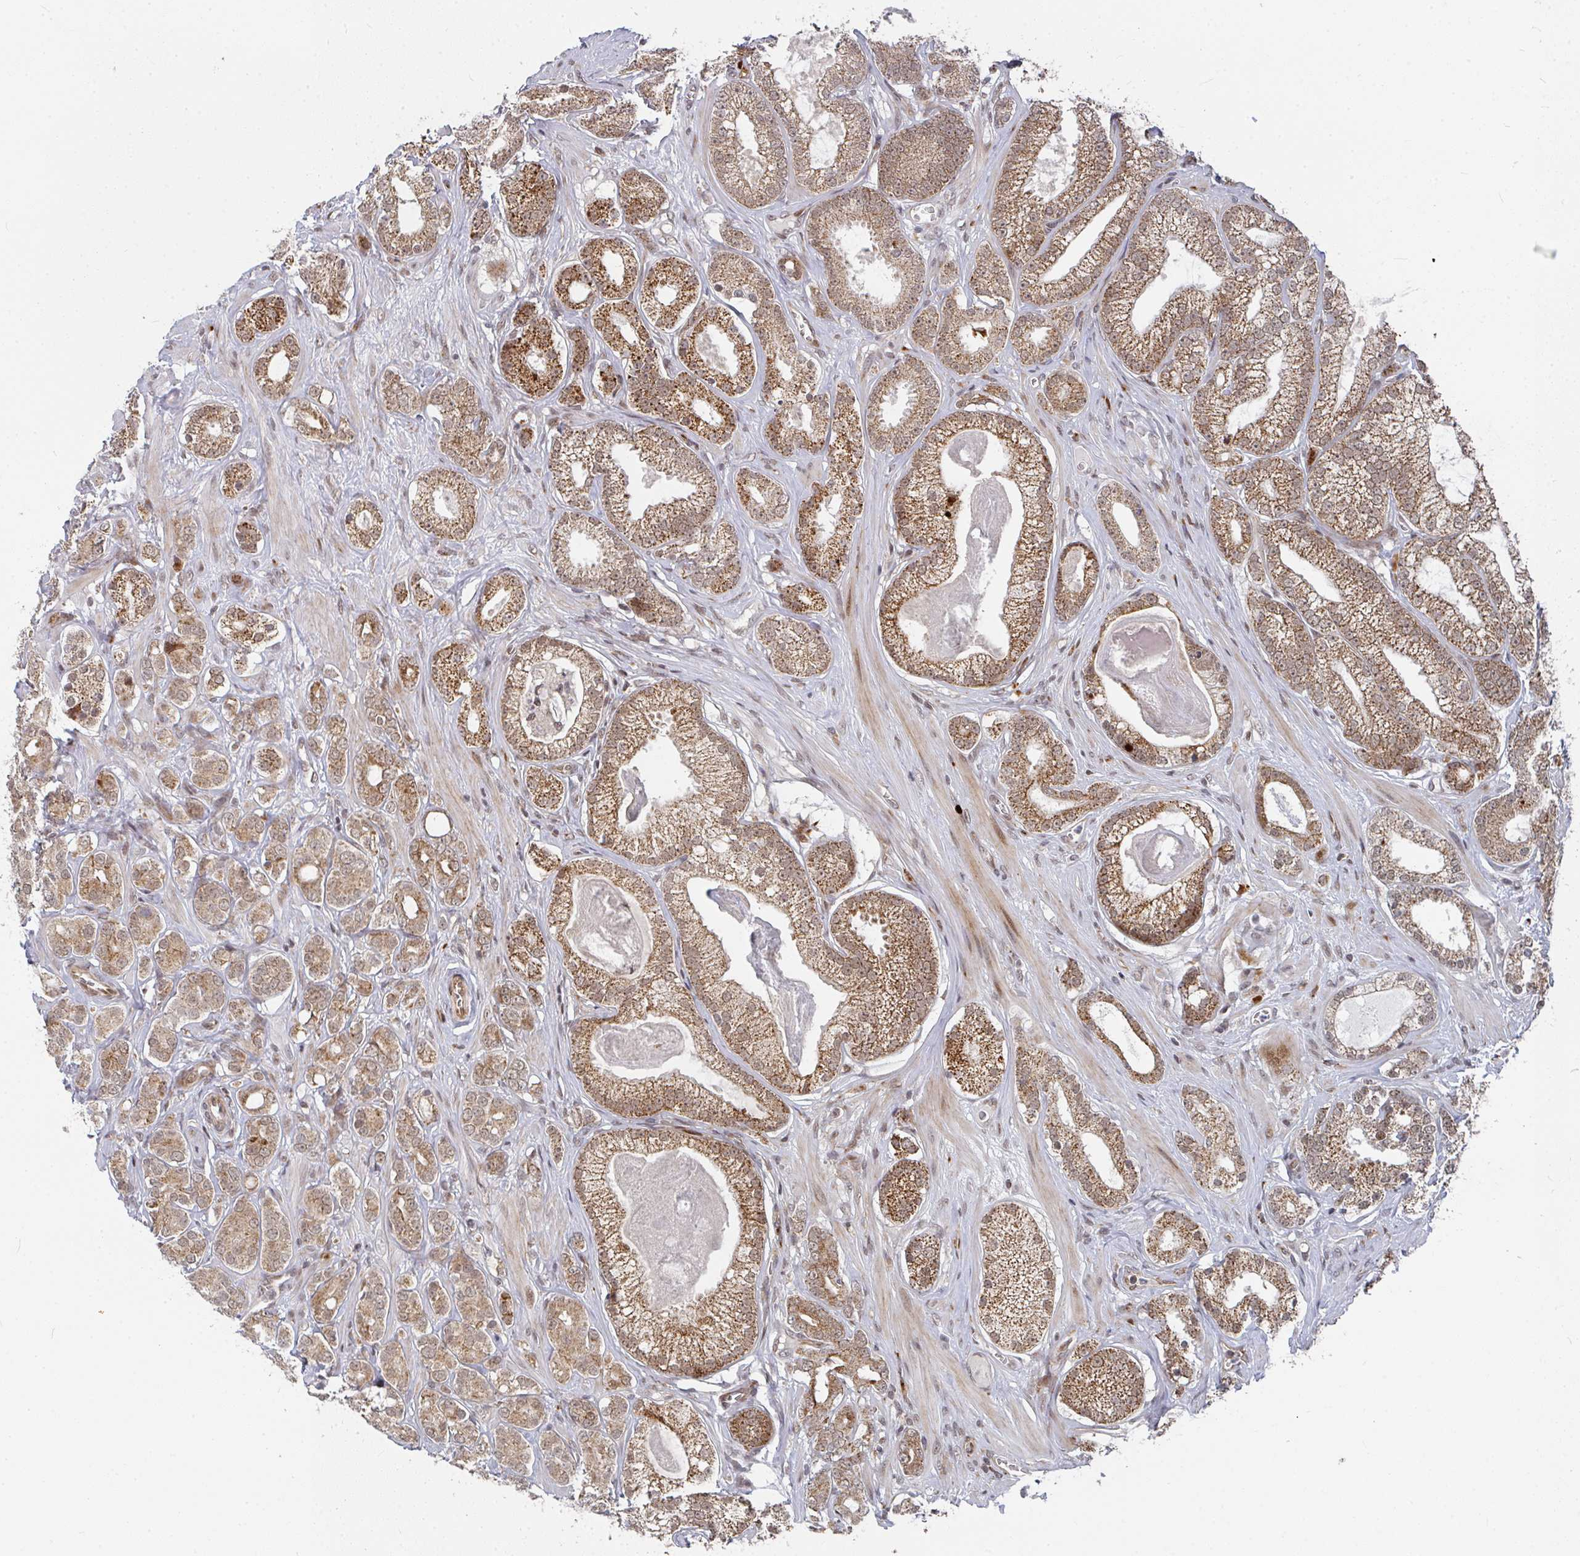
{"staining": {"intensity": "moderate", "quantity": ">75%", "location": "cytoplasmic/membranous,nuclear"}, "tissue": "prostate cancer", "cell_type": "Tumor cells", "image_type": "cancer", "snomed": [{"axis": "morphology", "description": "Adenocarcinoma, High grade"}, {"axis": "topography", "description": "Prostate"}], "caption": "A high-resolution micrograph shows IHC staining of prostate high-grade adenocarcinoma, which shows moderate cytoplasmic/membranous and nuclear positivity in about >75% of tumor cells. (IHC, brightfield microscopy, high magnification).", "gene": "RBBP5", "patient": {"sex": "male", "age": 66}}